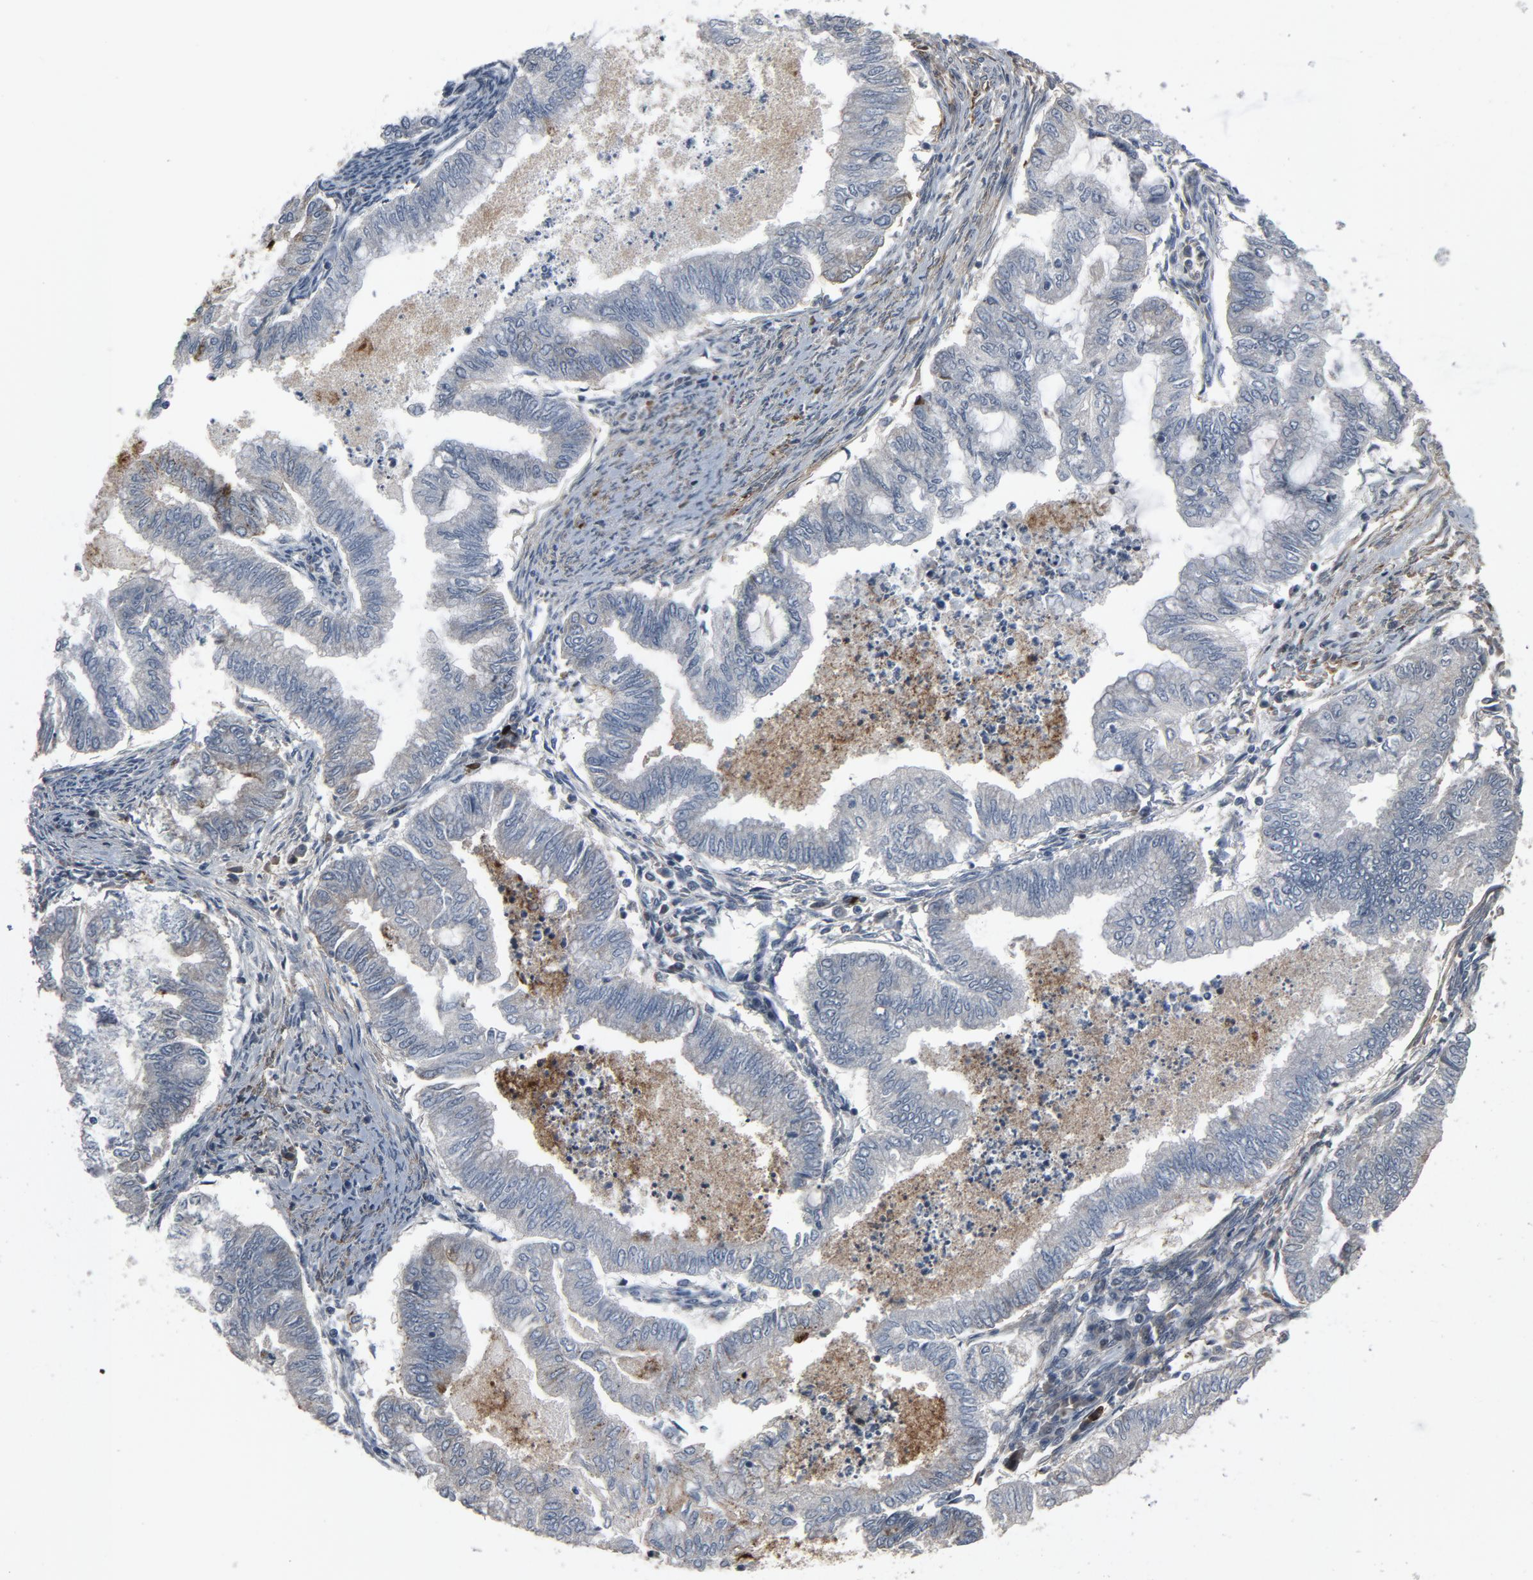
{"staining": {"intensity": "negative", "quantity": "none", "location": "none"}, "tissue": "endometrial cancer", "cell_type": "Tumor cells", "image_type": "cancer", "snomed": [{"axis": "morphology", "description": "Adenocarcinoma, NOS"}, {"axis": "topography", "description": "Endometrium"}], "caption": "High power microscopy image of an immunohistochemistry micrograph of endometrial cancer (adenocarcinoma), revealing no significant positivity in tumor cells.", "gene": "PDZD4", "patient": {"sex": "female", "age": 79}}